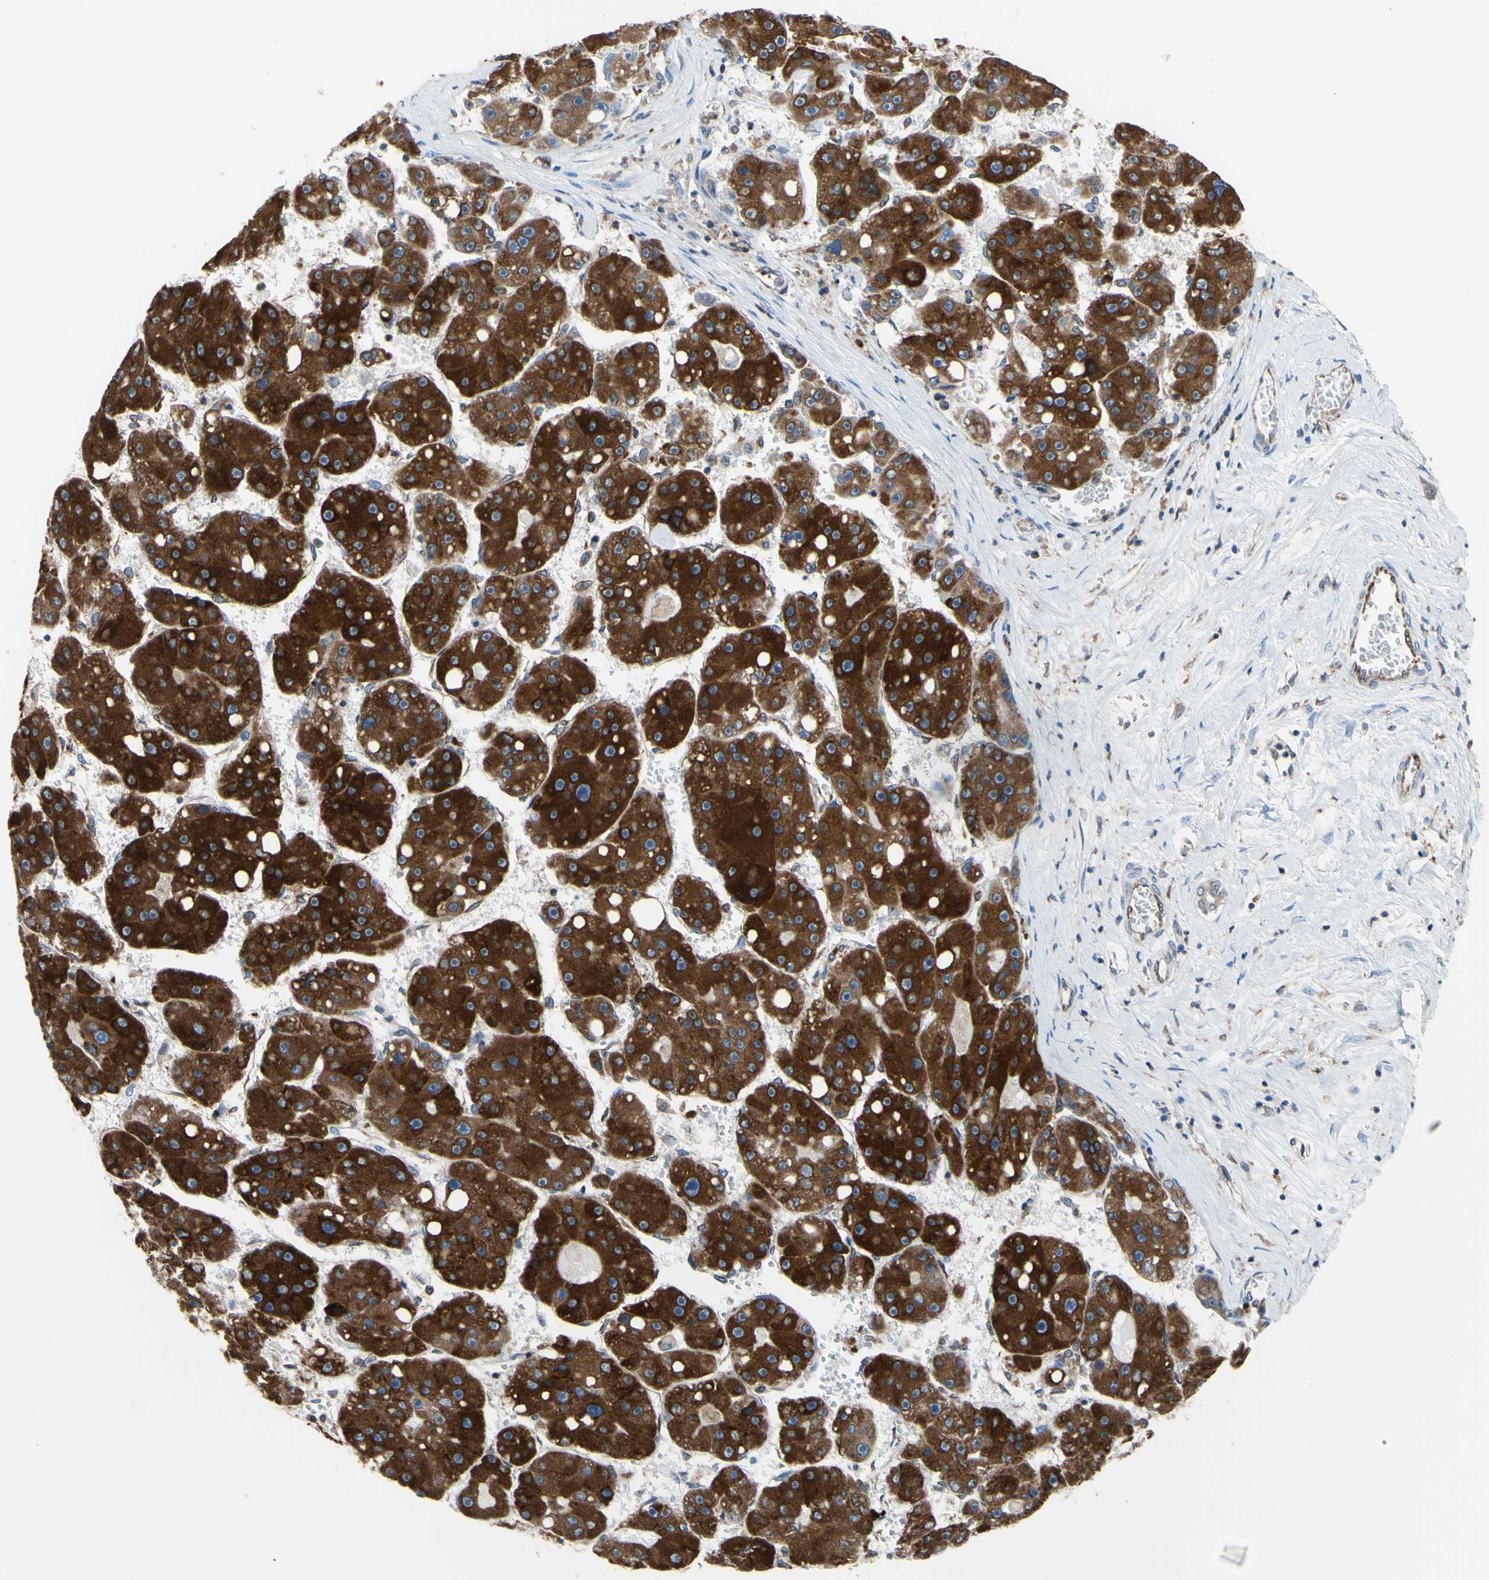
{"staining": {"intensity": "strong", "quantity": ">75%", "location": "cytoplasmic/membranous"}, "tissue": "liver cancer", "cell_type": "Tumor cells", "image_type": "cancer", "snomed": [{"axis": "morphology", "description": "Carcinoma, Hepatocellular, NOS"}, {"axis": "topography", "description": "Liver"}], "caption": "A micrograph of hepatocellular carcinoma (liver) stained for a protein reveals strong cytoplasmic/membranous brown staining in tumor cells.", "gene": "MGST2", "patient": {"sex": "female", "age": 61}}